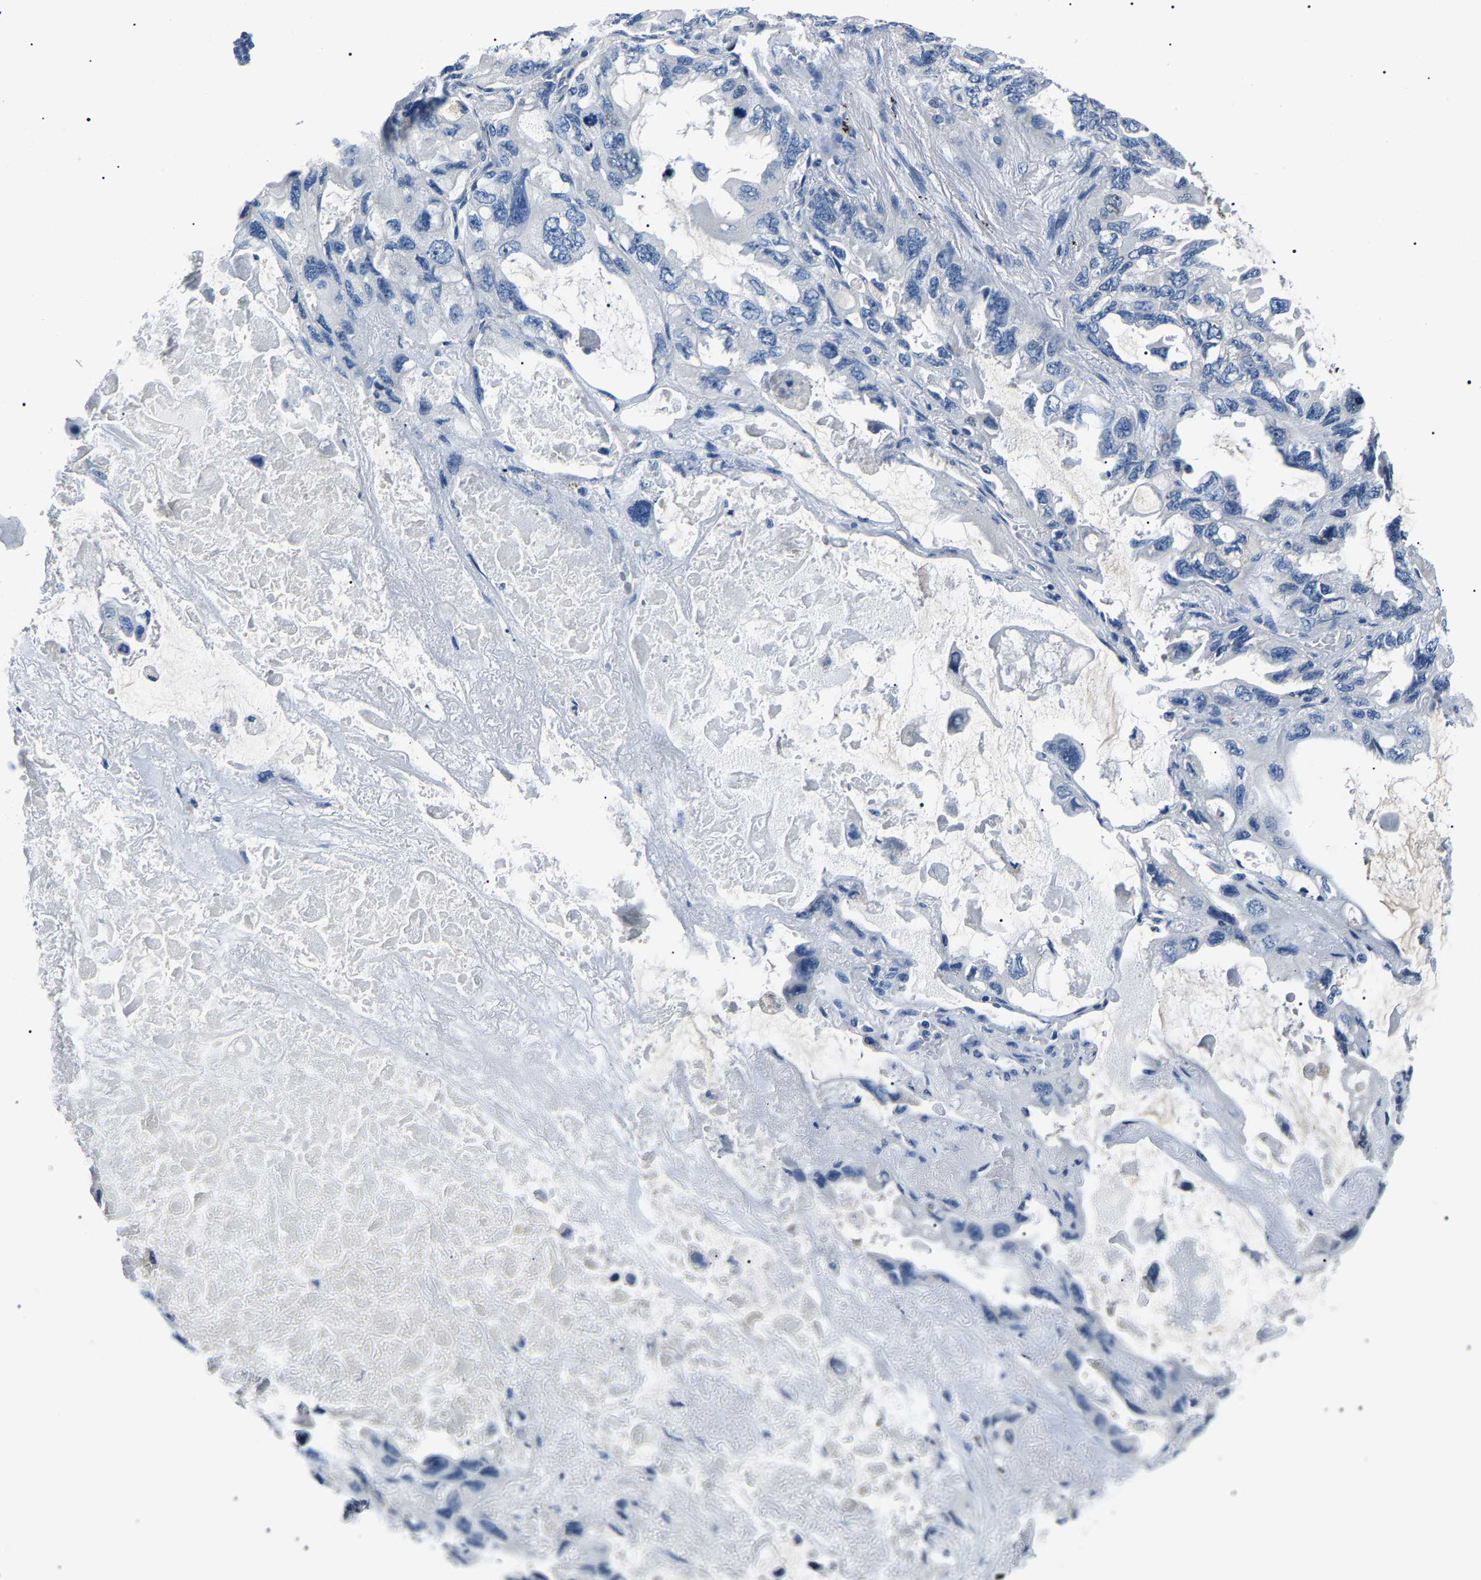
{"staining": {"intensity": "negative", "quantity": "none", "location": "none"}, "tissue": "lung cancer", "cell_type": "Tumor cells", "image_type": "cancer", "snomed": [{"axis": "morphology", "description": "Squamous cell carcinoma, NOS"}, {"axis": "topography", "description": "Lung"}], "caption": "DAB (3,3'-diaminobenzidine) immunohistochemical staining of human lung squamous cell carcinoma displays no significant positivity in tumor cells. (DAB immunohistochemistry (IHC), high magnification).", "gene": "KLK15", "patient": {"sex": "female", "age": 73}}